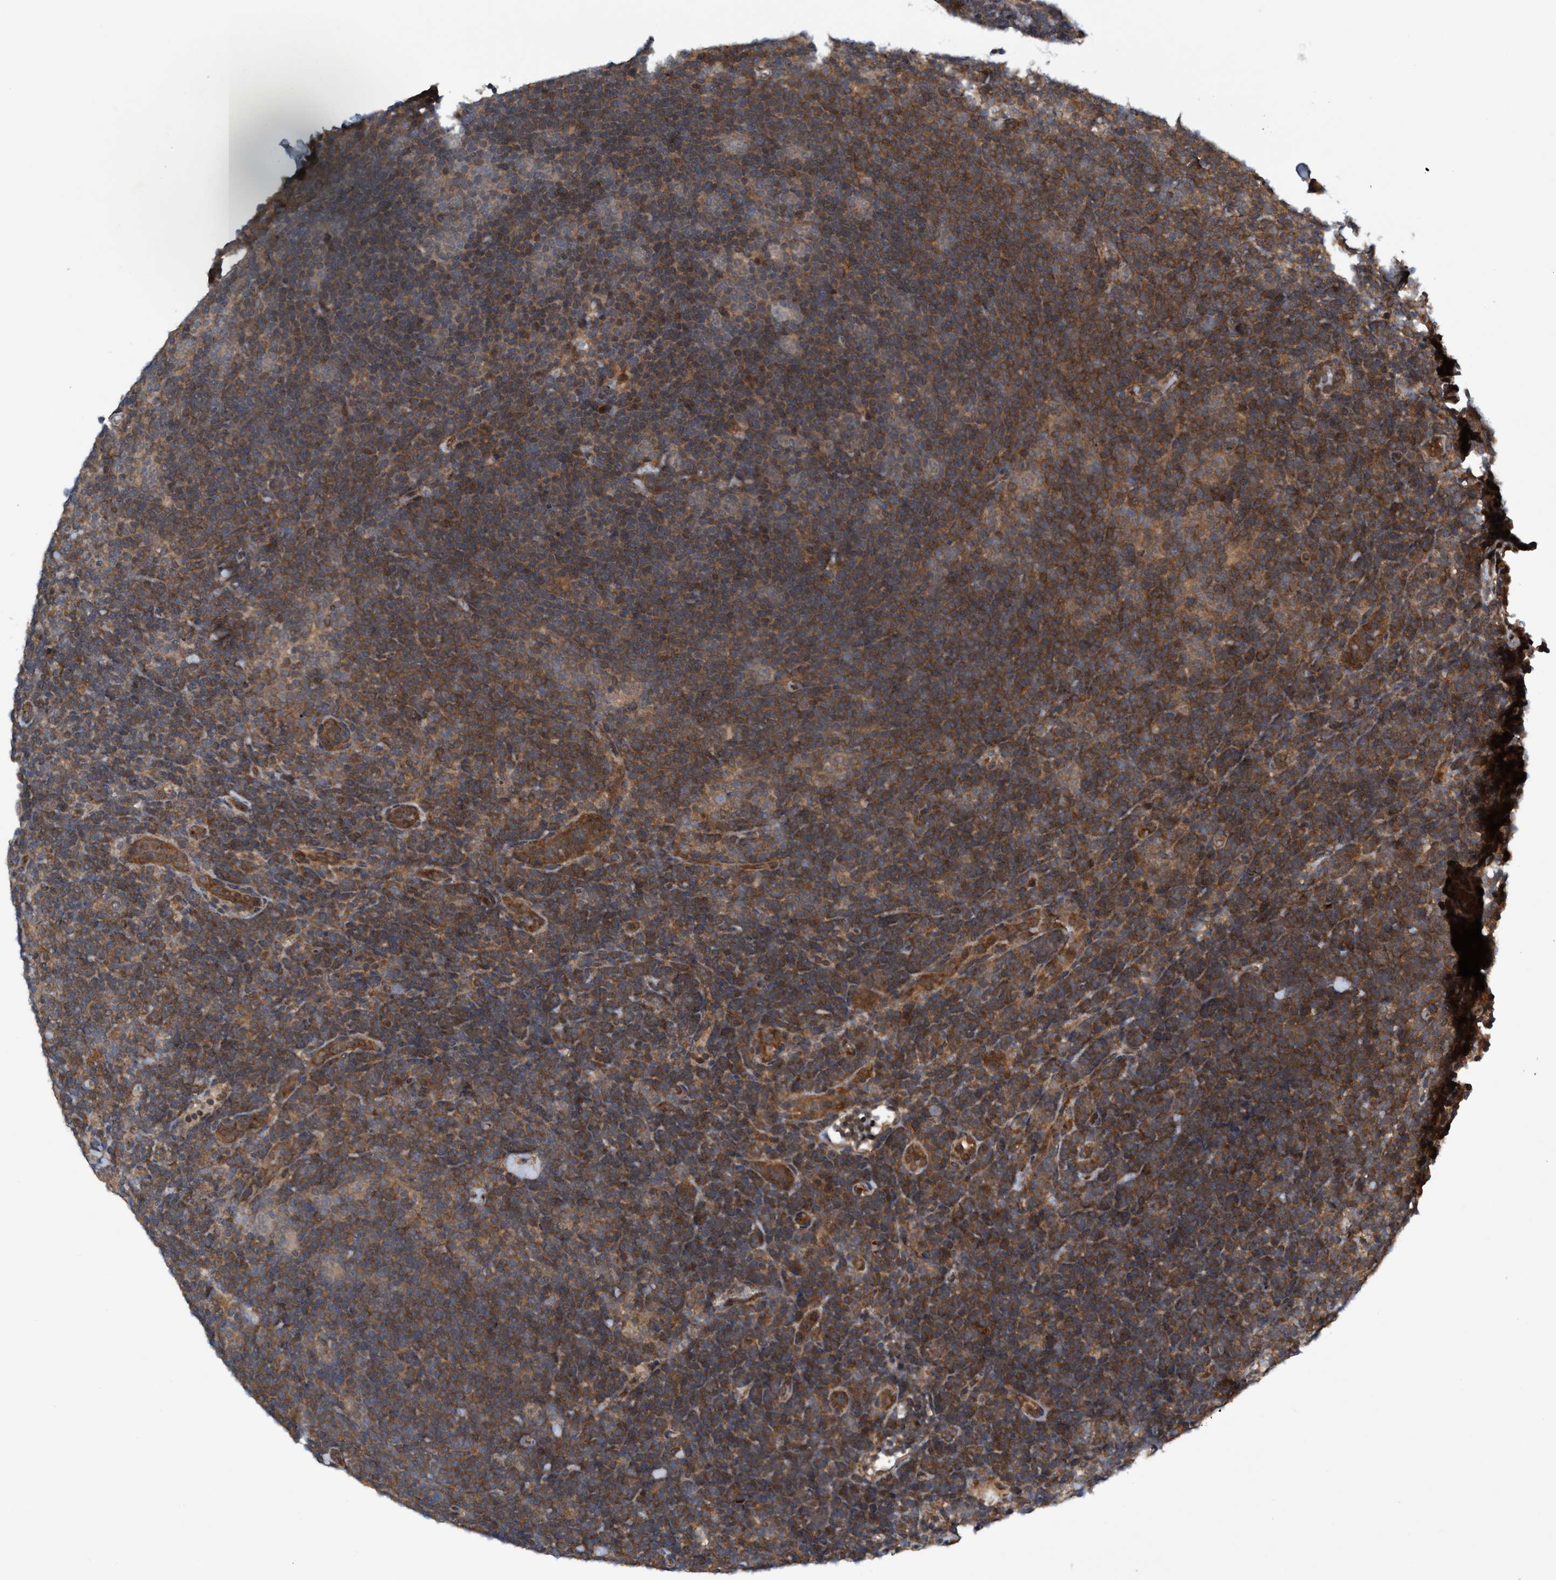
{"staining": {"intensity": "moderate", "quantity": ">75%", "location": "cytoplasmic/membranous"}, "tissue": "lymphoma", "cell_type": "Tumor cells", "image_type": "cancer", "snomed": [{"axis": "morphology", "description": "Hodgkin's disease, NOS"}, {"axis": "topography", "description": "Lymph node"}], "caption": "Immunohistochemistry (IHC) (DAB (3,3'-diaminobenzidine)) staining of human Hodgkin's disease exhibits moderate cytoplasmic/membranous protein positivity in about >75% of tumor cells. The staining was performed using DAB to visualize the protein expression in brown, while the nuclei were stained in blue with hematoxylin (Magnification: 20x).", "gene": "TRIM65", "patient": {"sex": "female", "age": 57}}